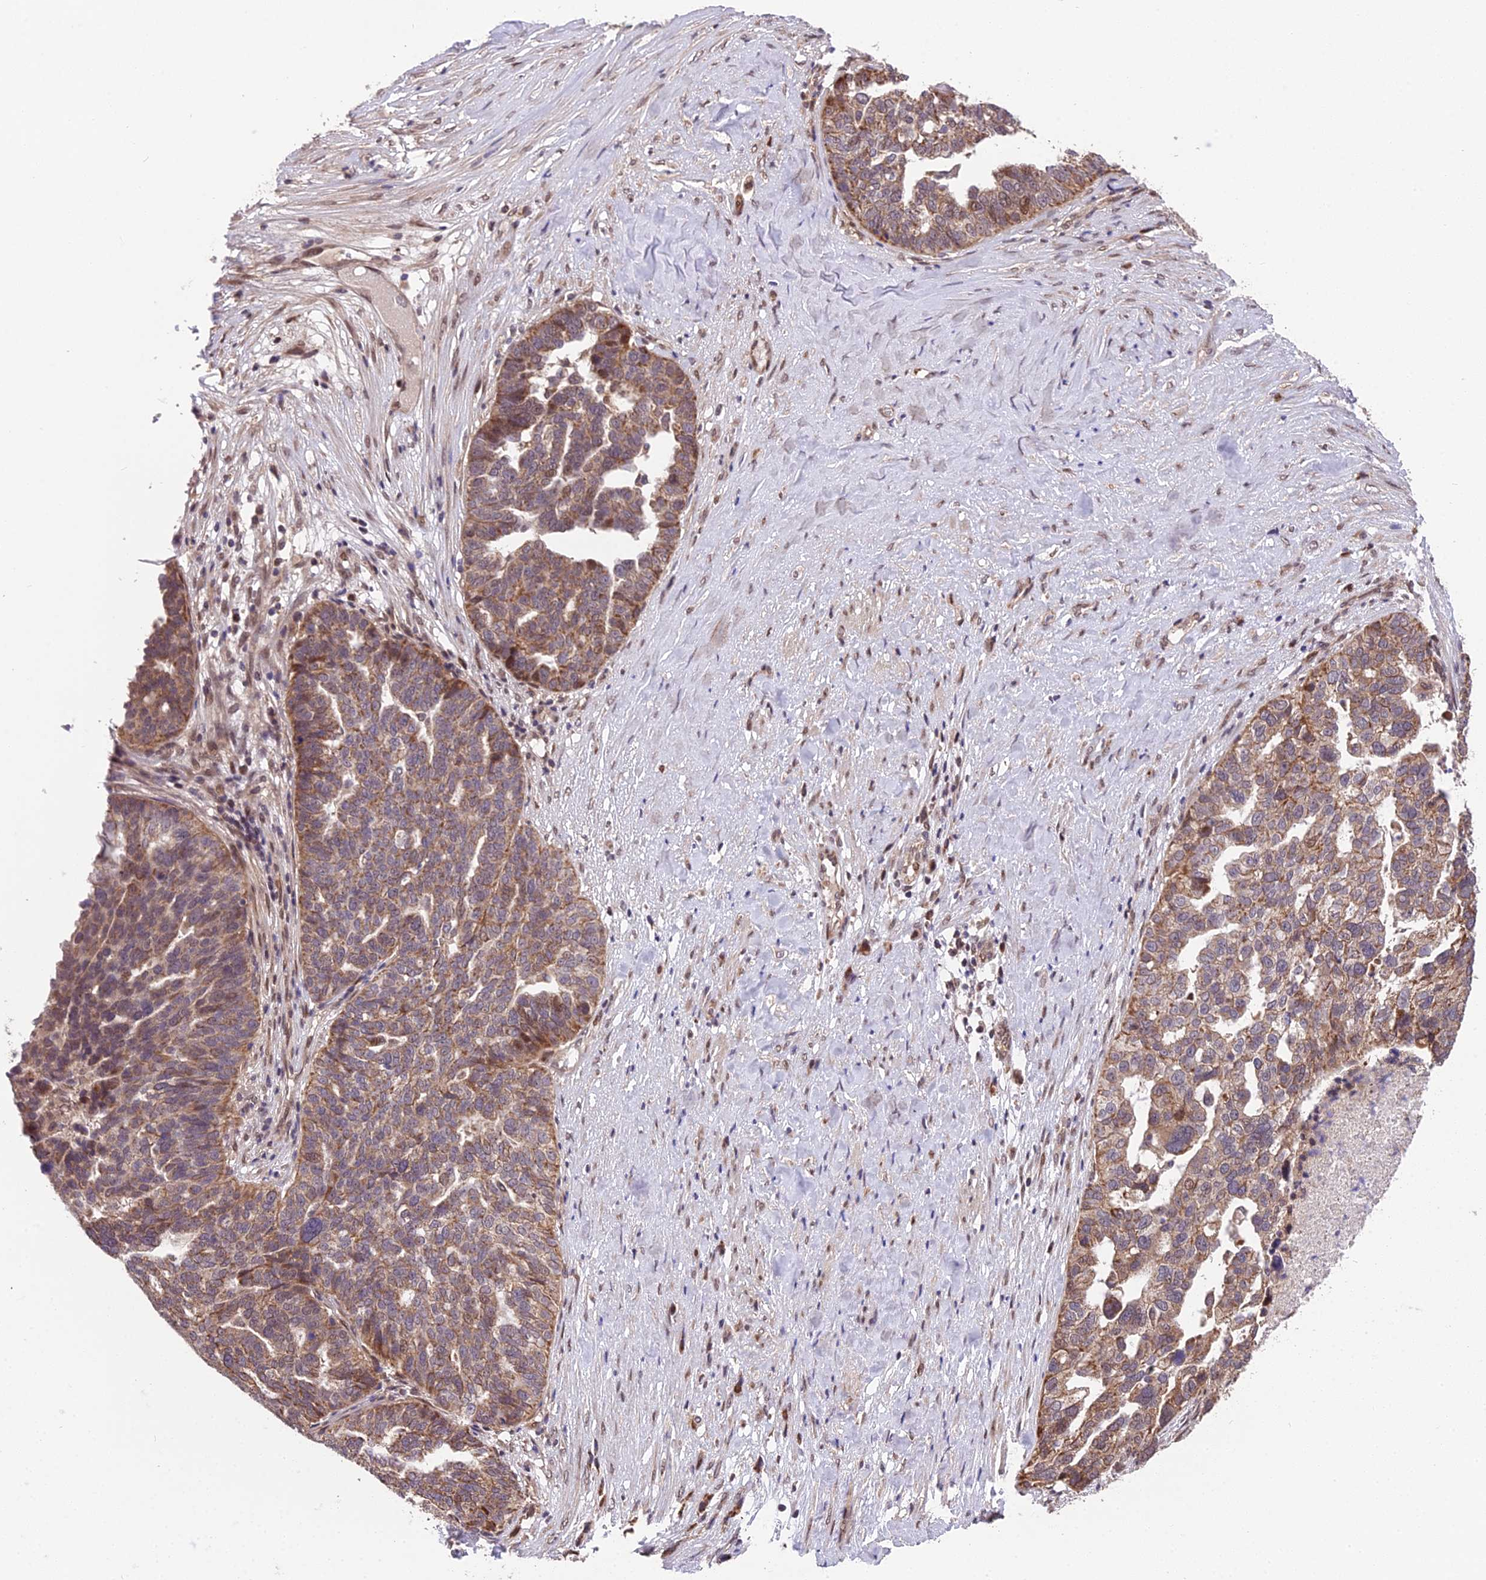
{"staining": {"intensity": "moderate", "quantity": ">75%", "location": "cytoplasmic/membranous,nuclear"}, "tissue": "ovarian cancer", "cell_type": "Tumor cells", "image_type": "cancer", "snomed": [{"axis": "morphology", "description": "Cystadenocarcinoma, serous, NOS"}, {"axis": "topography", "description": "Ovary"}], "caption": "Immunohistochemical staining of human ovarian cancer (serous cystadenocarcinoma) exhibits medium levels of moderate cytoplasmic/membranous and nuclear protein staining in approximately >75% of tumor cells.", "gene": "CYP2R1", "patient": {"sex": "female", "age": 59}}